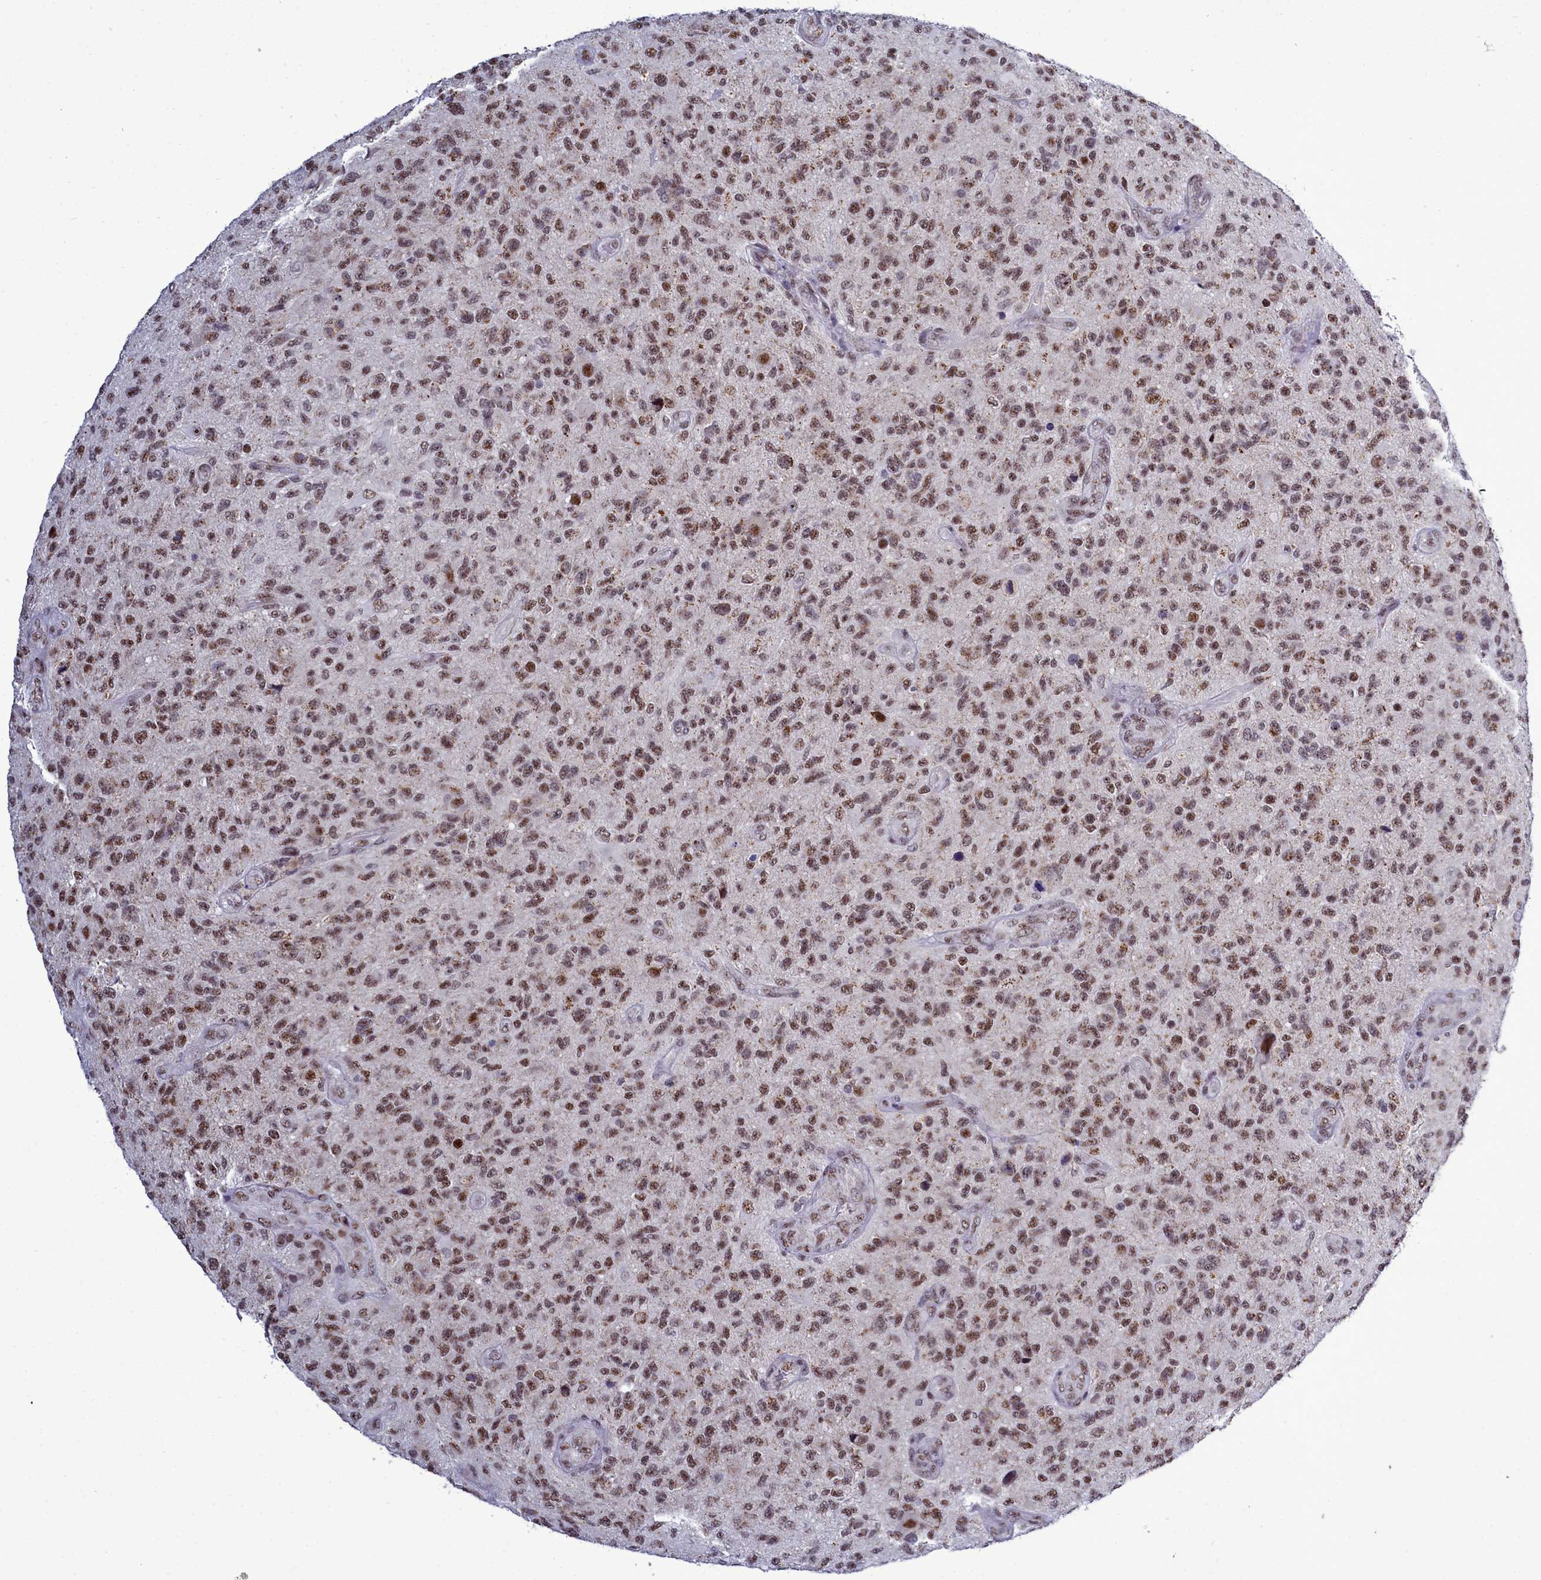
{"staining": {"intensity": "moderate", "quantity": ">75%", "location": "cytoplasmic/membranous,nuclear"}, "tissue": "glioma", "cell_type": "Tumor cells", "image_type": "cancer", "snomed": [{"axis": "morphology", "description": "Glioma, malignant, High grade"}, {"axis": "topography", "description": "Brain"}], "caption": "Human glioma stained with a brown dye reveals moderate cytoplasmic/membranous and nuclear positive positivity in about >75% of tumor cells.", "gene": "POM121L2", "patient": {"sex": "male", "age": 47}}